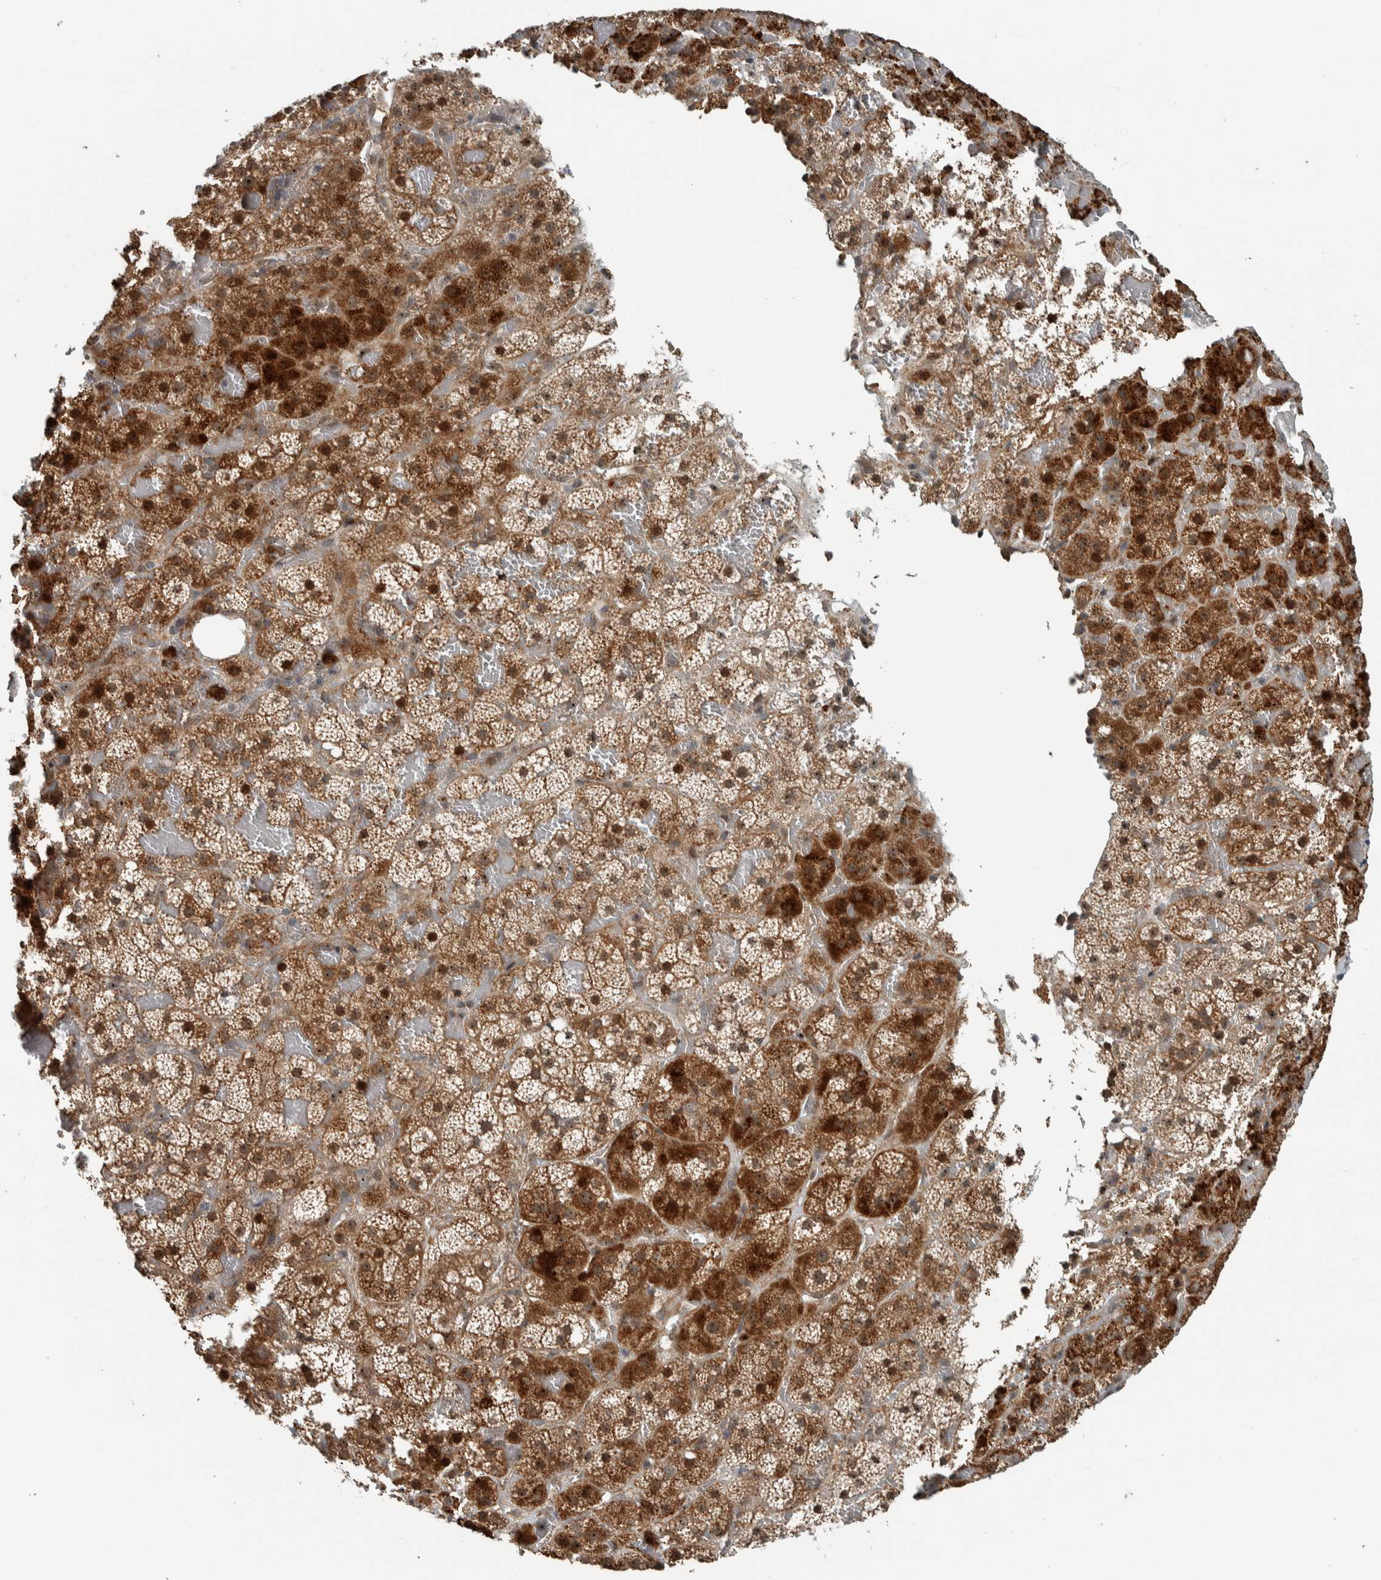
{"staining": {"intensity": "strong", "quantity": ">75%", "location": "cytoplasmic/membranous,nuclear"}, "tissue": "adrenal gland", "cell_type": "Glandular cells", "image_type": "normal", "snomed": [{"axis": "morphology", "description": "Normal tissue, NOS"}, {"axis": "topography", "description": "Adrenal gland"}], "caption": "The photomicrograph demonstrates staining of normal adrenal gland, revealing strong cytoplasmic/membranous,nuclear protein positivity (brown color) within glandular cells.", "gene": "XPO5", "patient": {"sex": "female", "age": 59}}